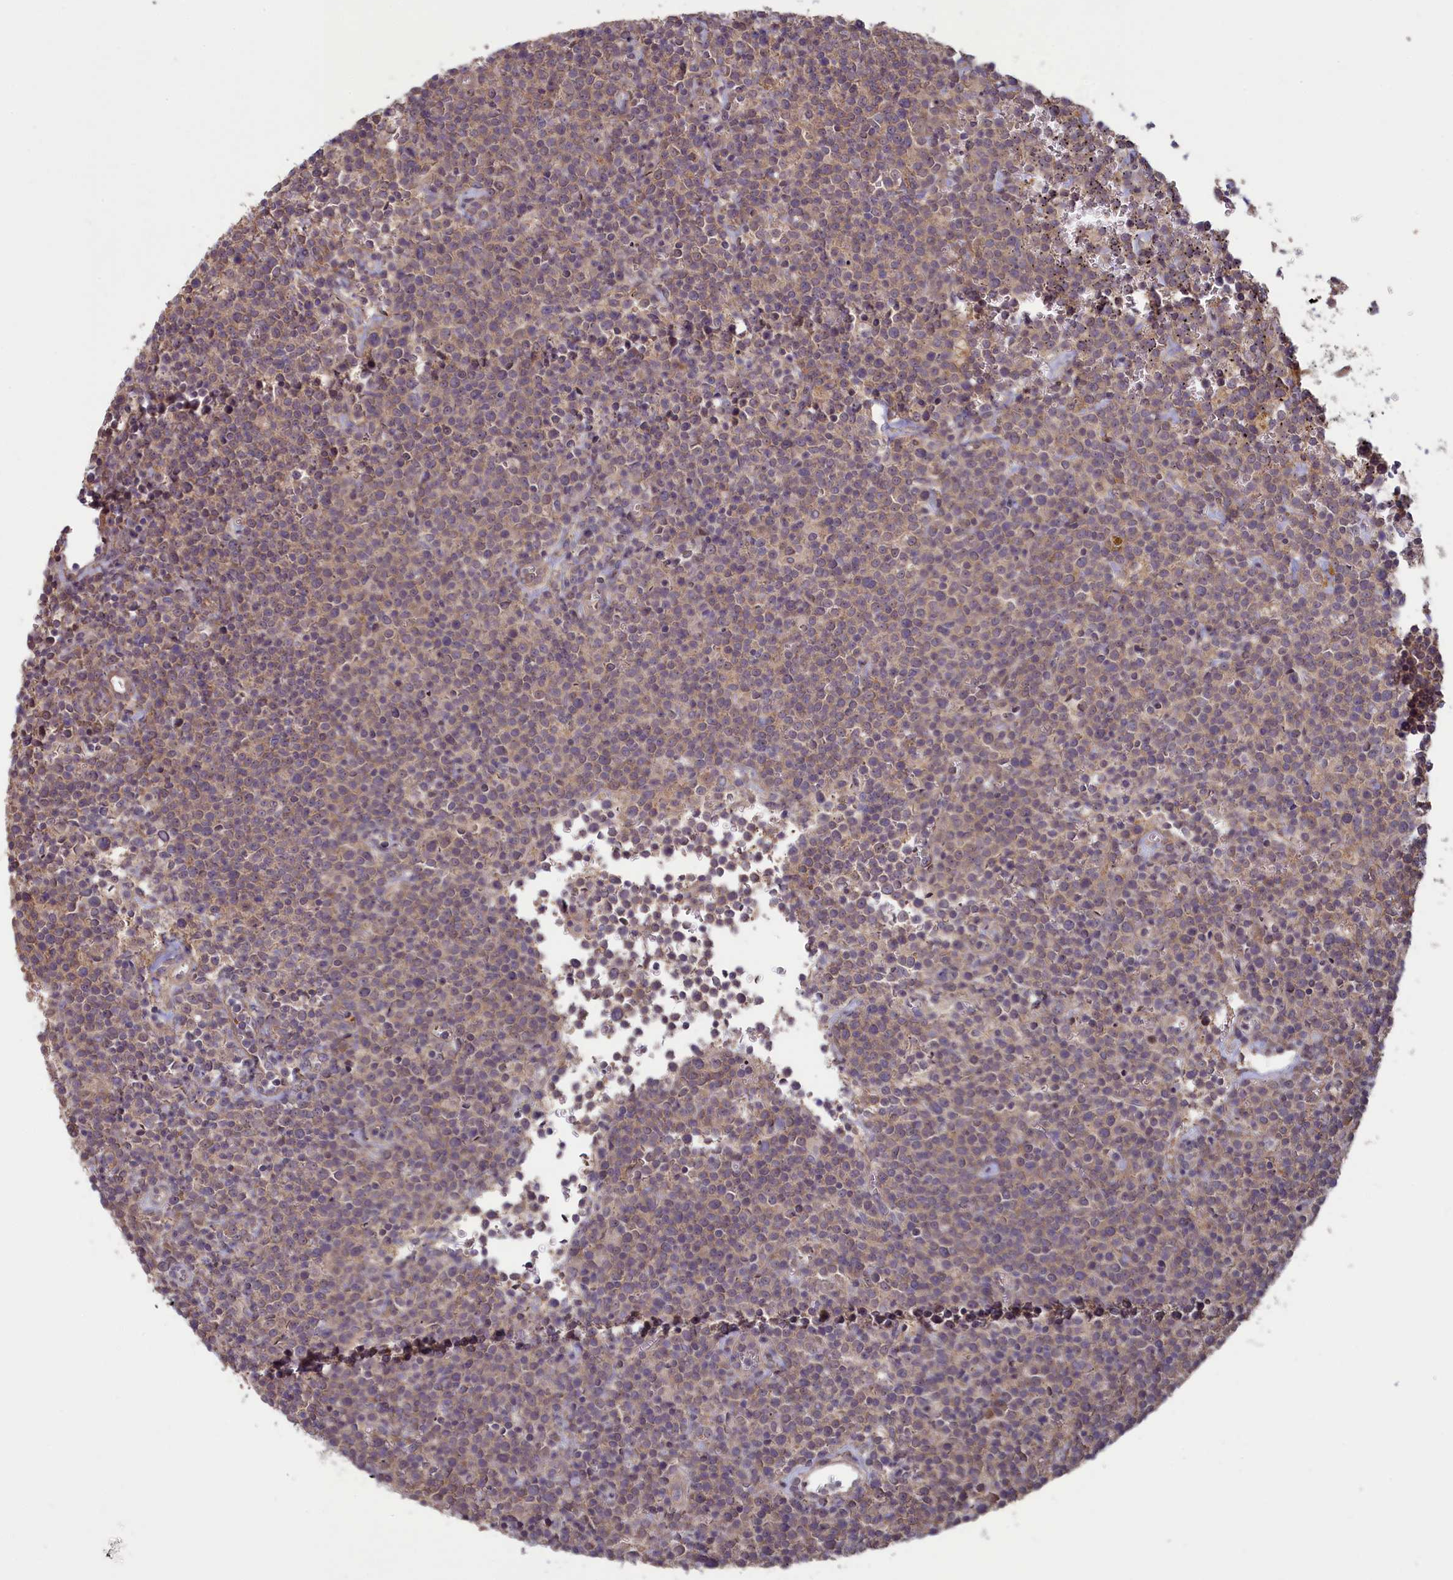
{"staining": {"intensity": "weak", "quantity": "25%-75%", "location": "cytoplasmic/membranous"}, "tissue": "lymphoma", "cell_type": "Tumor cells", "image_type": "cancer", "snomed": [{"axis": "morphology", "description": "Malignant lymphoma, non-Hodgkin's type, High grade"}, {"axis": "topography", "description": "Lymph node"}], "caption": "Malignant lymphoma, non-Hodgkin's type (high-grade) stained for a protein (brown) displays weak cytoplasmic/membranous positive positivity in about 25%-75% of tumor cells.", "gene": "CIAO2B", "patient": {"sex": "male", "age": 61}}